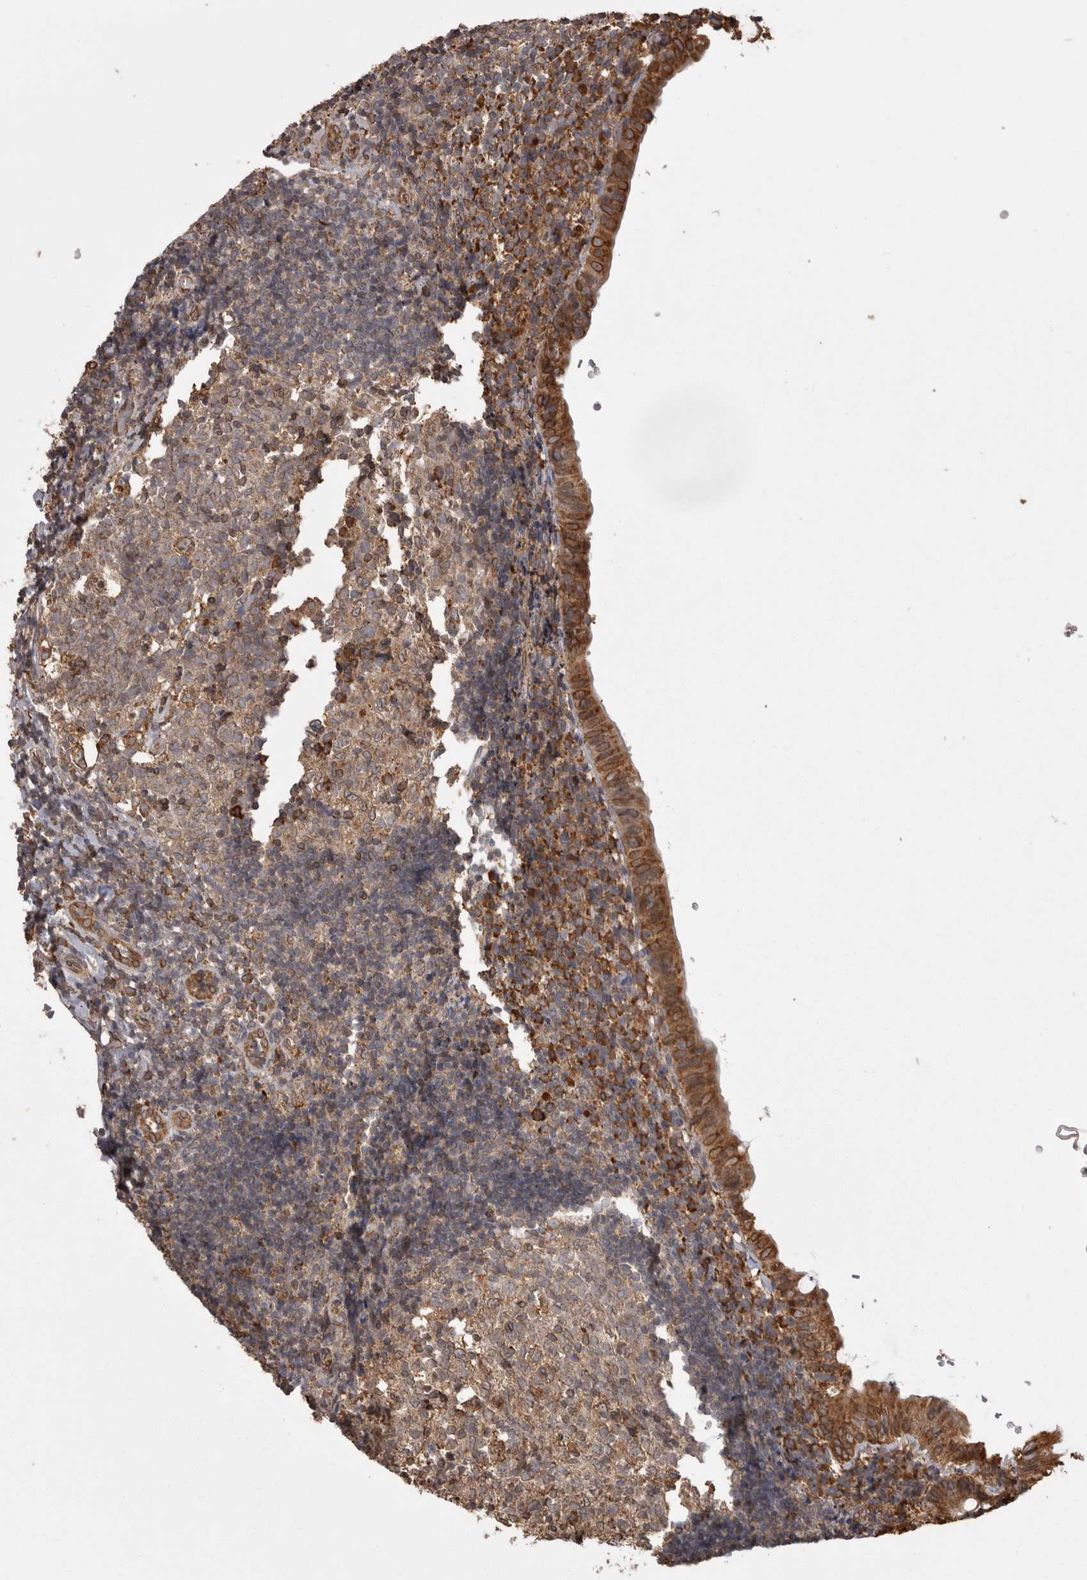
{"staining": {"intensity": "strong", "quantity": ">75%", "location": "cytoplasmic/membranous"}, "tissue": "appendix", "cell_type": "Glandular cells", "image_type": "normal", "snomed": [{"axis": "morphology", "description": "Normal tissue, NOS"}, {"axis": "topography", "description": "Appendix"}], "caption": "Brown immunohistochemical staining in normal appendix displays strong cytoplasmic/membranous expression in approximately >75% of glandular cells.", "gene": "PON2", "patient": {"sex": "male", "age": 8}}